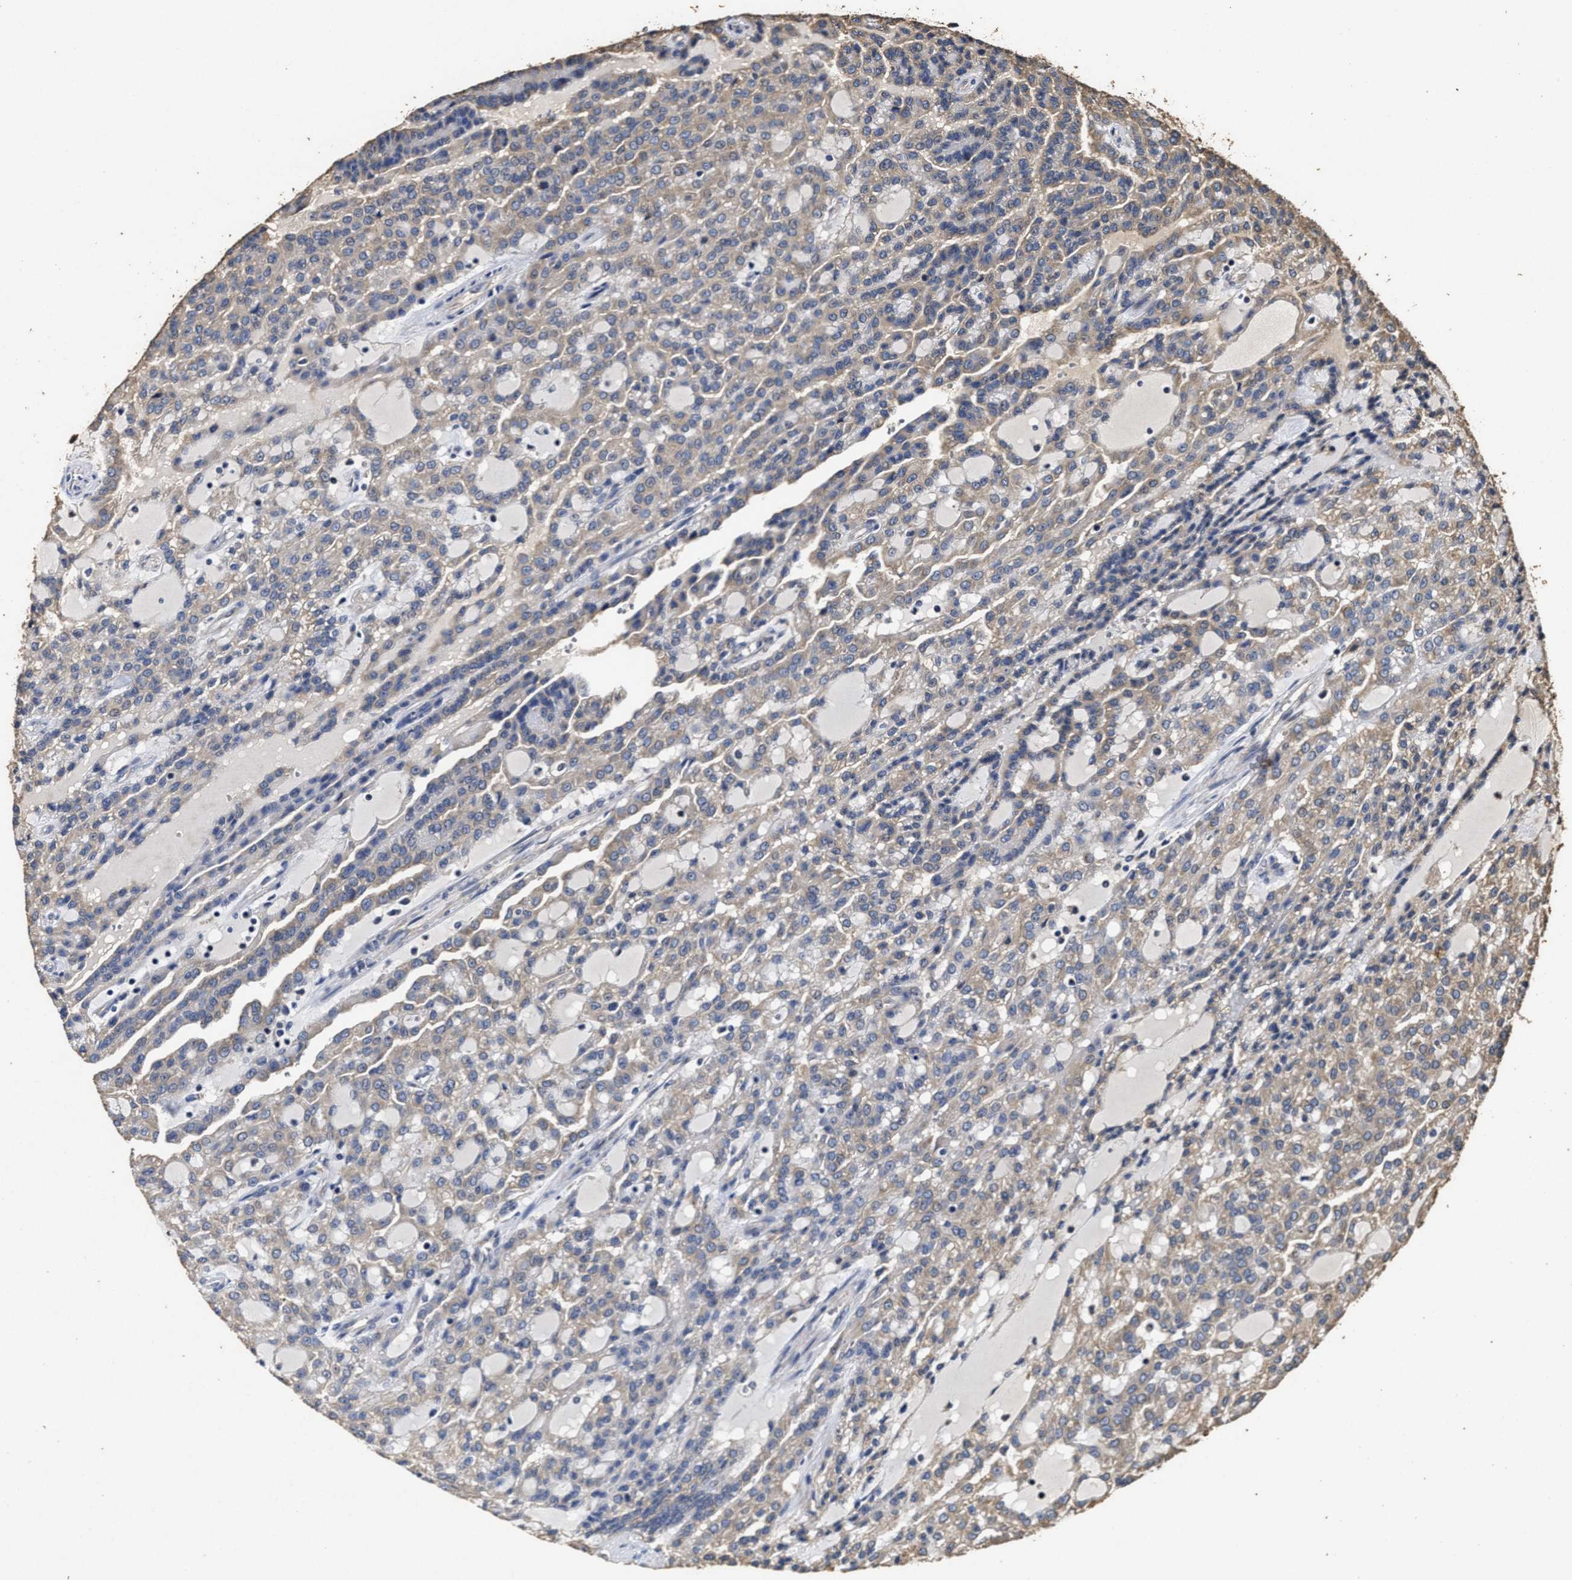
{"staining": {"intensity": "weak", "quantity": "25%-75%", "location": "cytoplasmic/membranous"}, "tissue": "renal cancer", "cell_type": "Tumor cells", "image_type": "cancer", "snomed": [{"axis": "morphology", "description": "Adenocarcinoma, NOS"}, {"axis": "topography", "description": "Kidney"}], "caption": "This is a histology image of immunohistochemistry (IHC) staining of renal cancer, which shows weak staining in the cytoplasmic/membranous of tumor cells.", "gene": "PPM1K", "patient": {"sex": "male", "age": 63}}